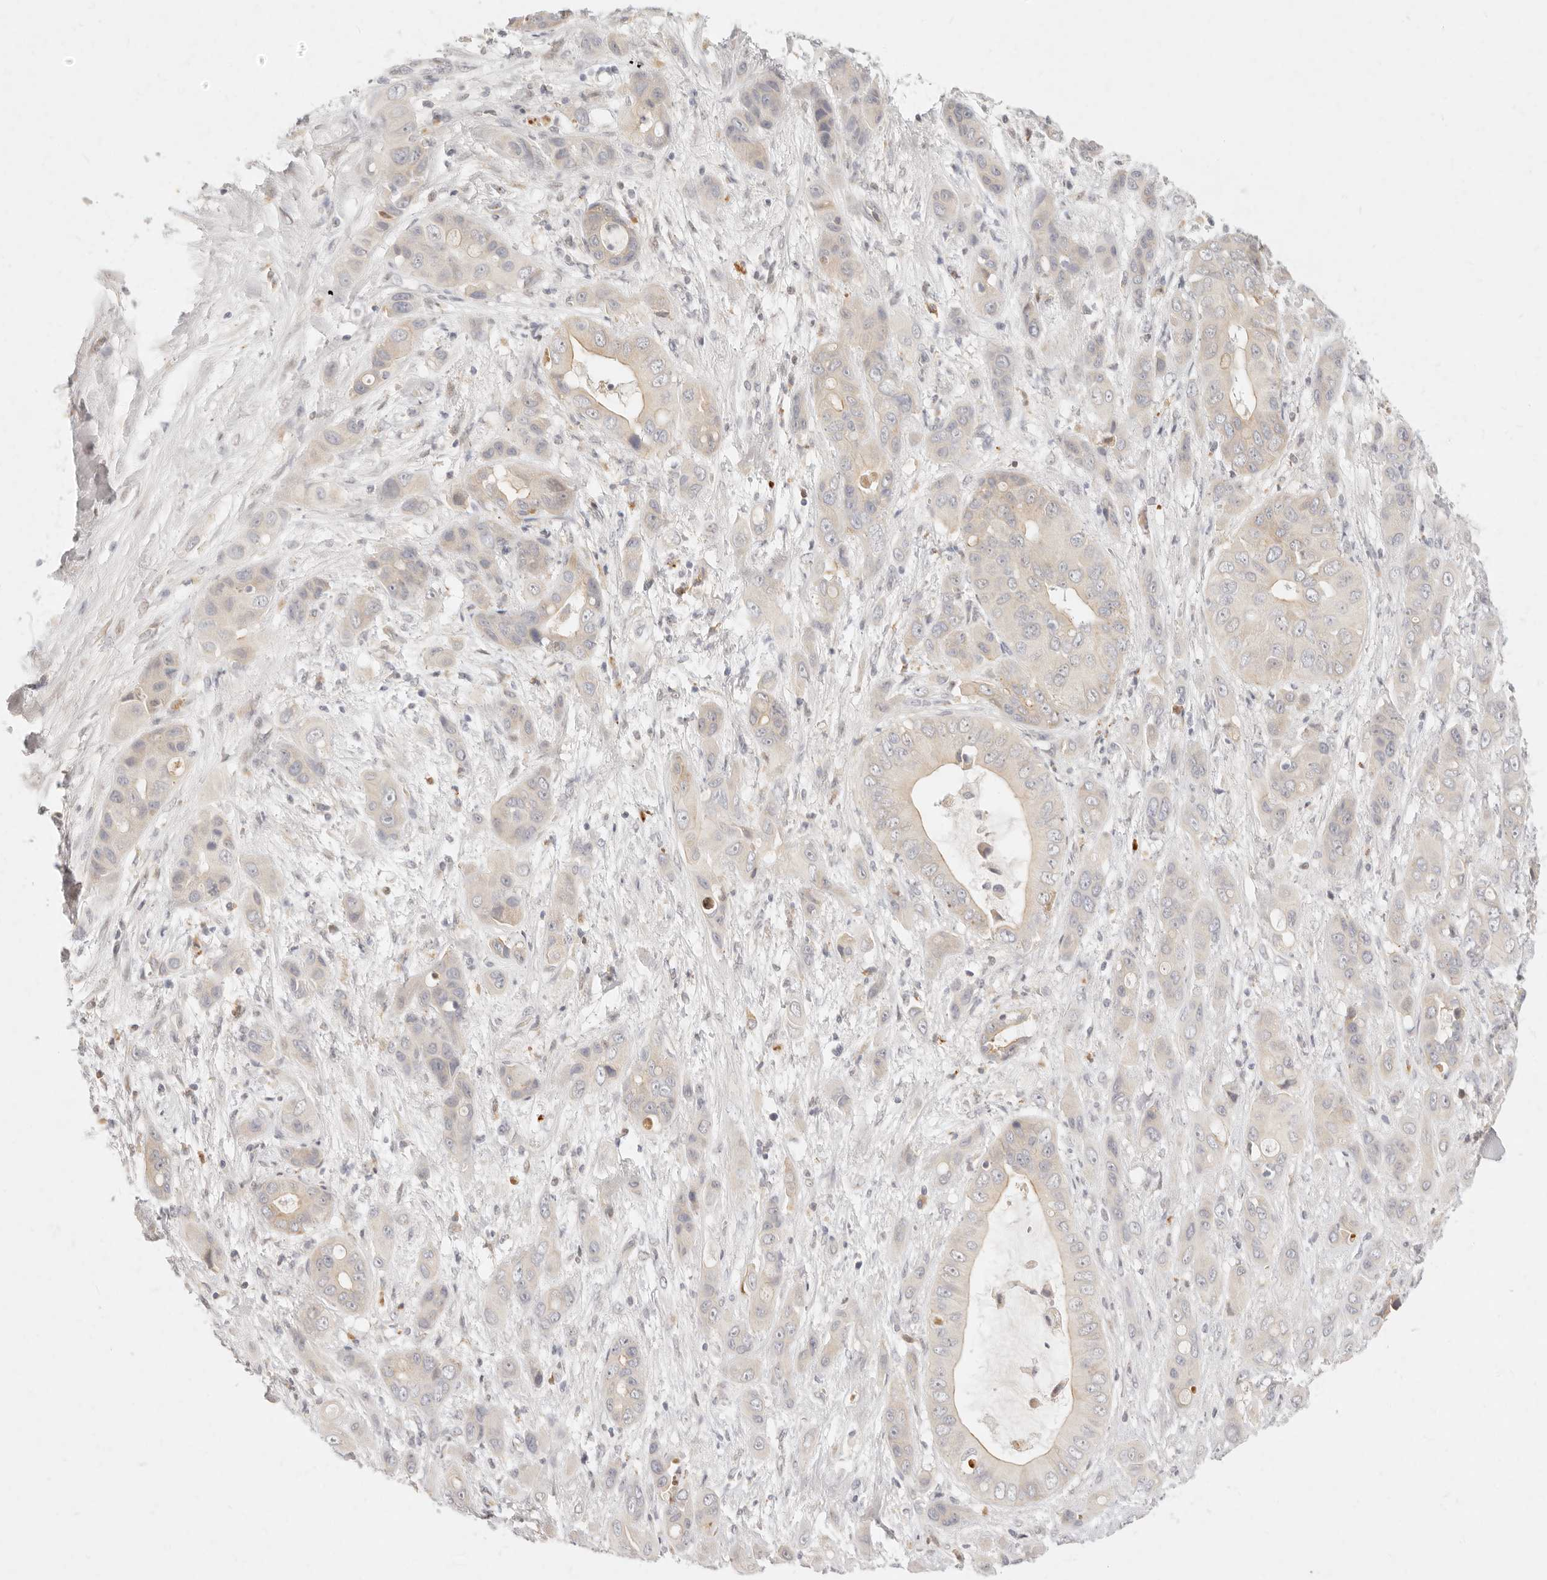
{"staining": {"intensity": "weak", "quantity": "<25%", "location": "cytoplasmic/membranous"}, "tissue": "liver cancer", "cell_type": "Tumor cells", "image_type": "cancer", "snomed": [{"axis": "morphology", "description": "Cholangiocarcinoma"}, {"axis": "topography", "description": "Liver"}], "caption": "There is no significant positivity in tumor cells of cholangiocarcinoma (liver).", "gene": "ASCL3", "patient": {"sex": "female", "age": 52}}